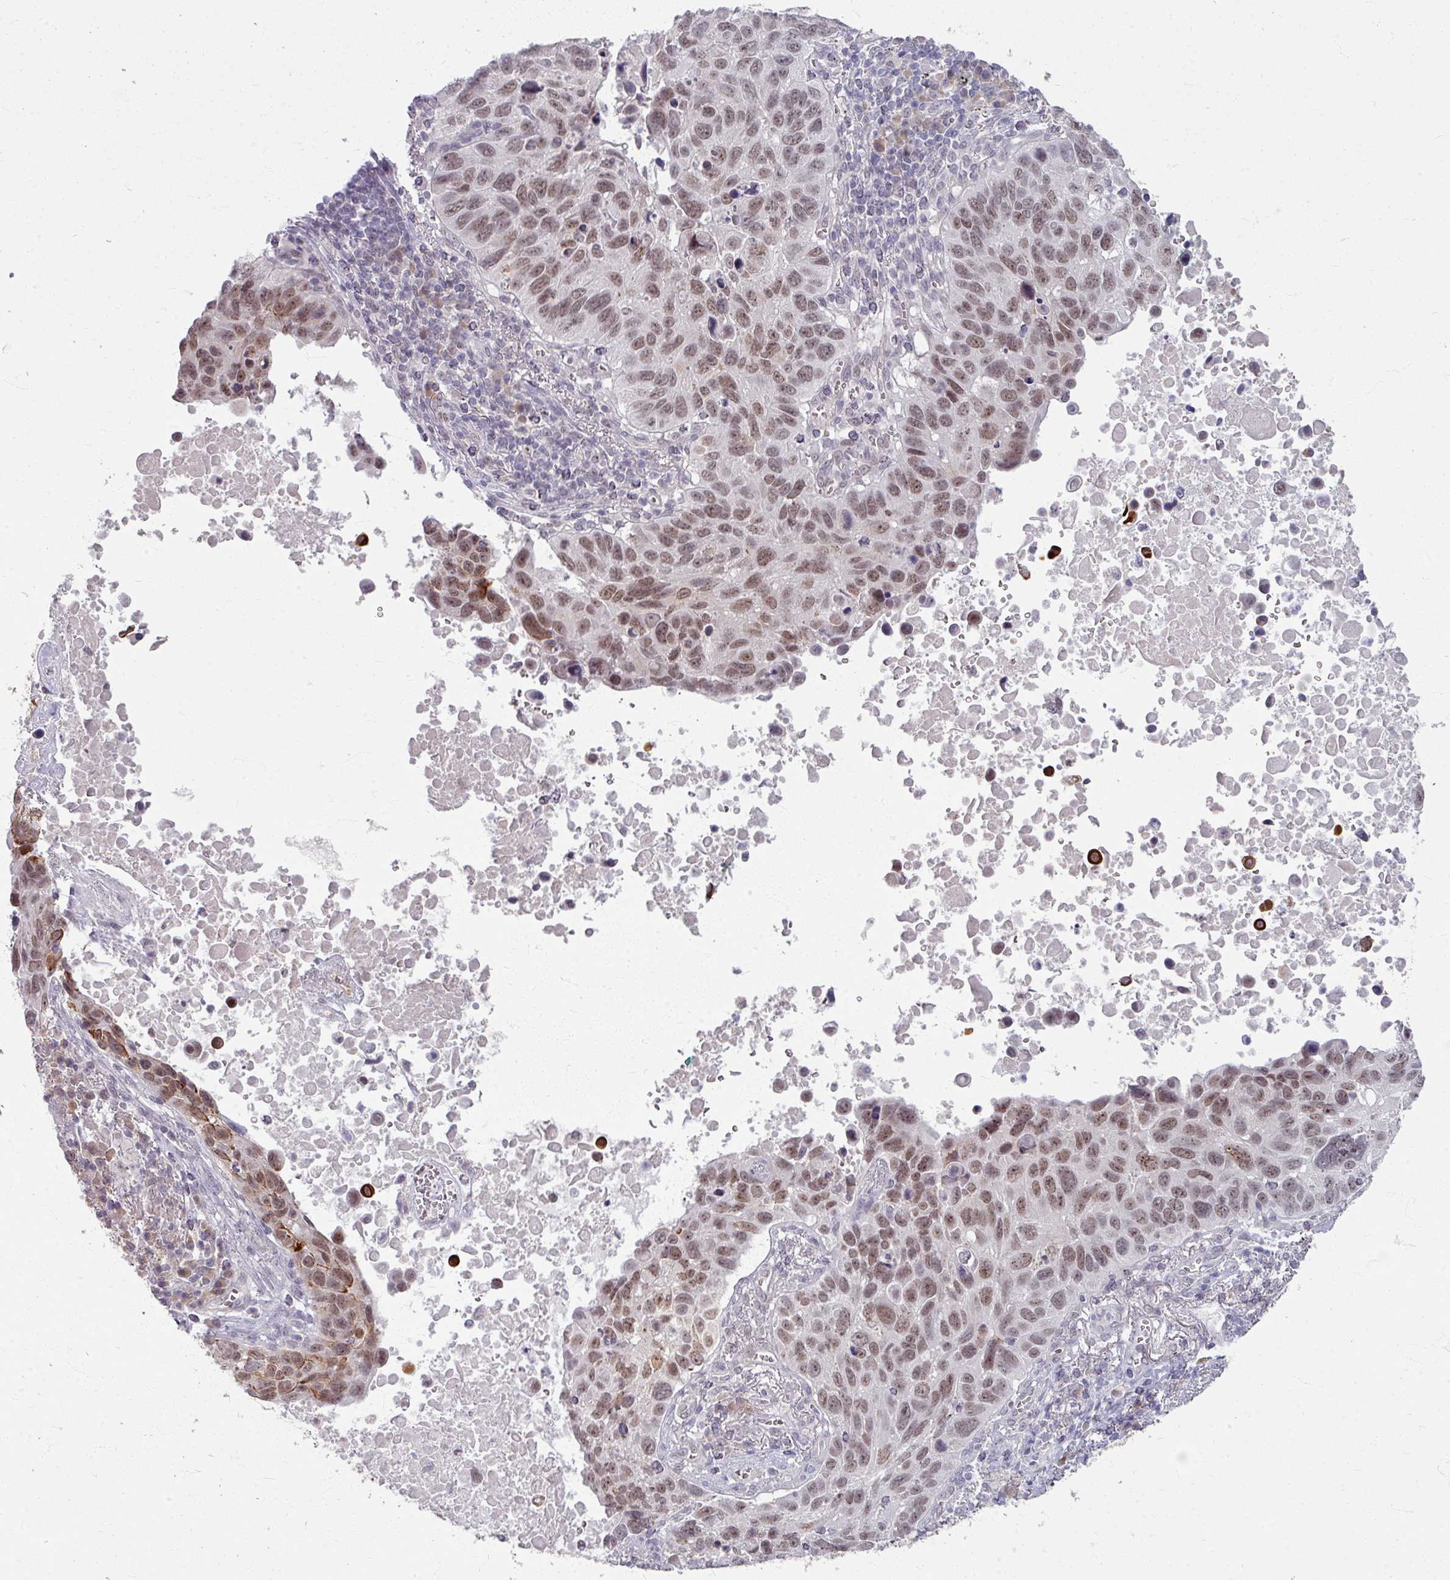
{"staining": {"intensity": "moderate", "quantity": ">75%", "location": "nuclear"}, "tissue": "lung cancer", "cell_type": "Tumor cells", "image_type": "cancer", "snomed": [{"axis": "morphology", "description": "Squamous cell carcinoma, NOS"}, {"axis": "topography", "description": "Lung"}], "caption": "Protein expression analysis of human lung cancer reveals moderate nuclear expression in about >75% of tumor cells. (DAB IHC, brown staining for protein, blue staining for nuclei).", "gene": "KMT5C", "patient": {"sex": "male", "age": 66}}